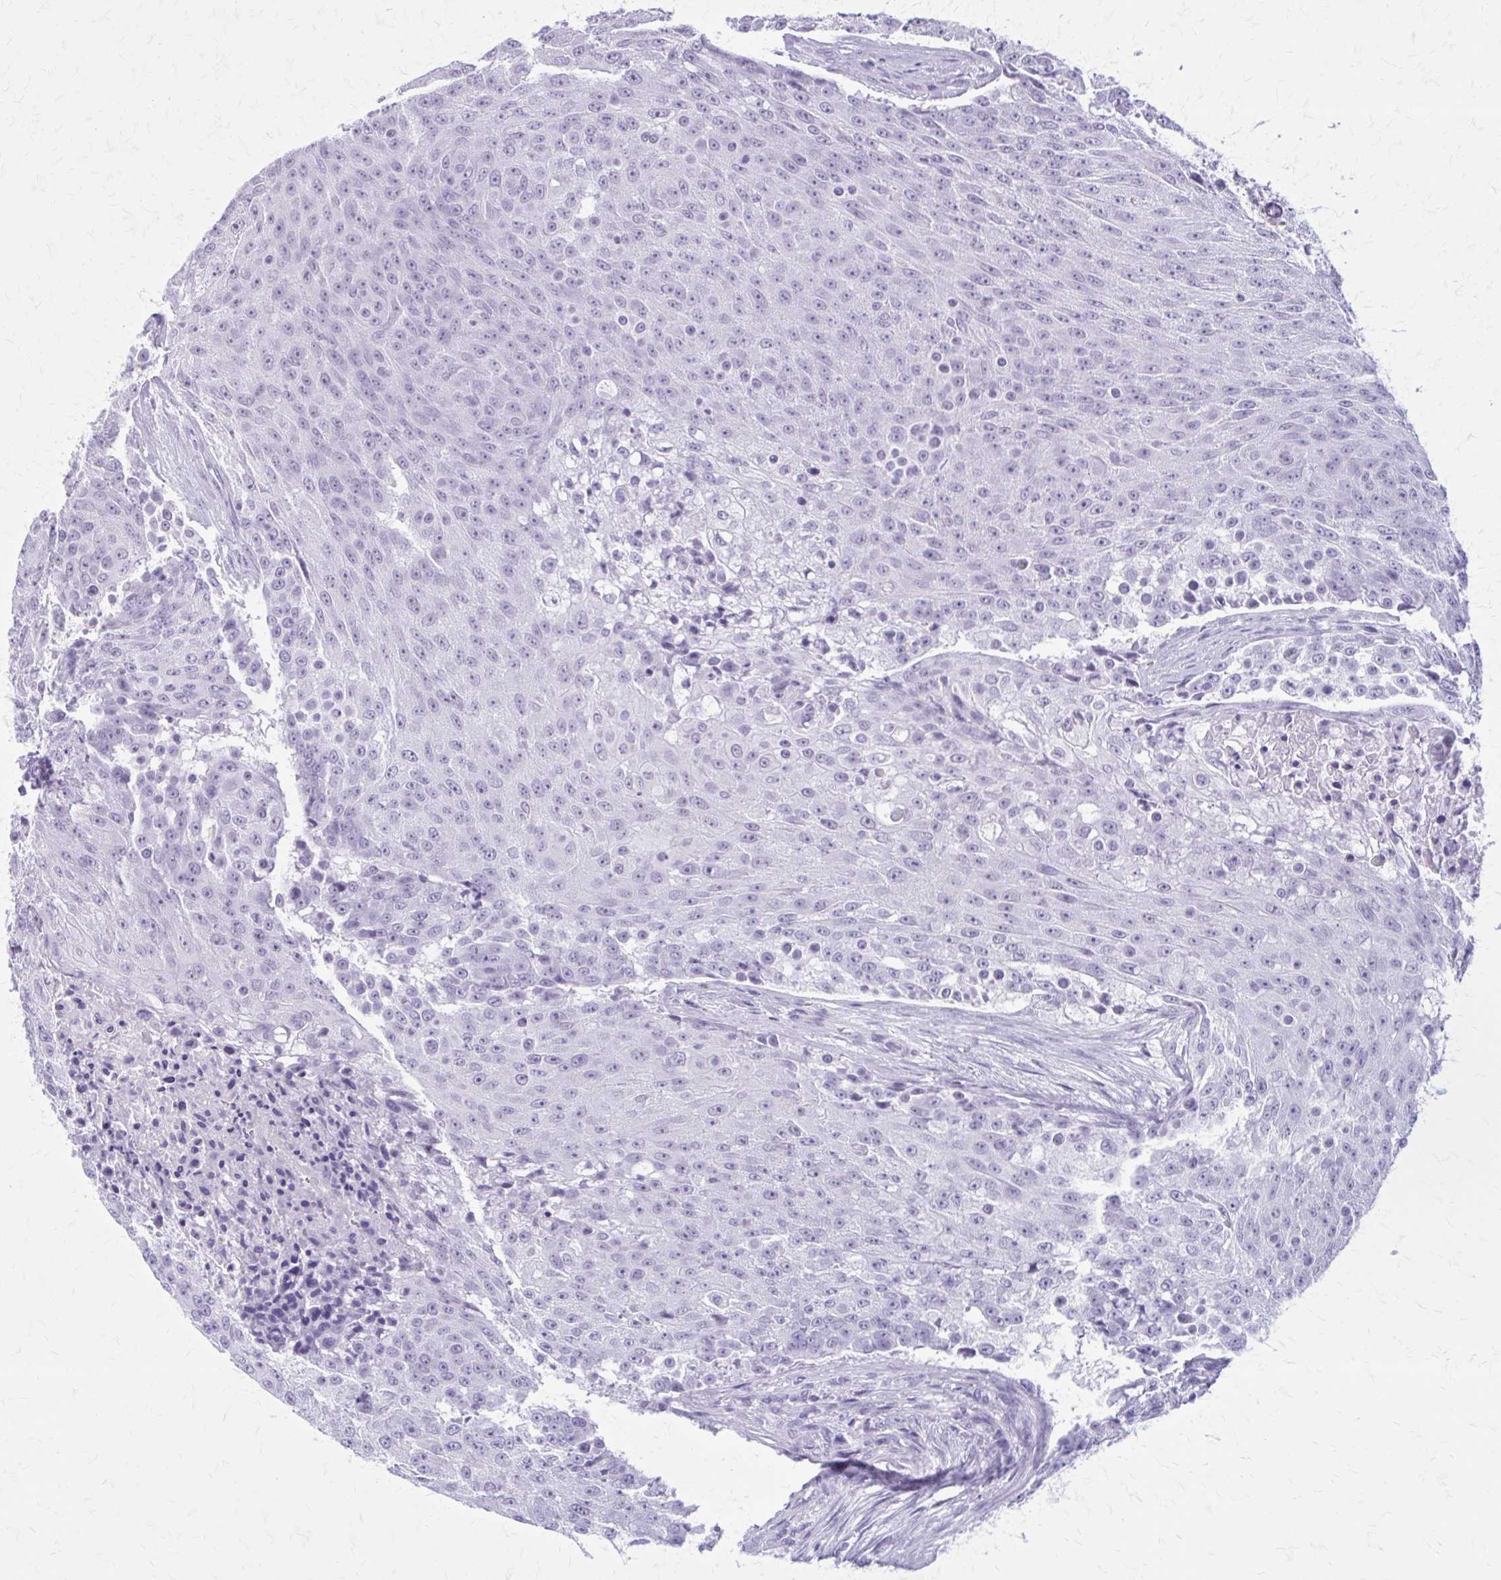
{"staining": {"intensity": "negative", "quantity": "none", "location": "none"}, "tissue": "urothelial cancer", "cell_type": "Tumor cells", "image_type": "cancer", "snomed": [{"axis": "morphology", "description": "Urothelial carcinoma, High grade"}, {"axis": "topography", "description": "Urinary bladder"}], "caption": "This is an immunohistochemistry (IHC) image of human high-grade urothelial carcinoma. There is no staining in tumor cells.", "gene": "GAD1", "patient": {"sex": "female", "age": 63}}